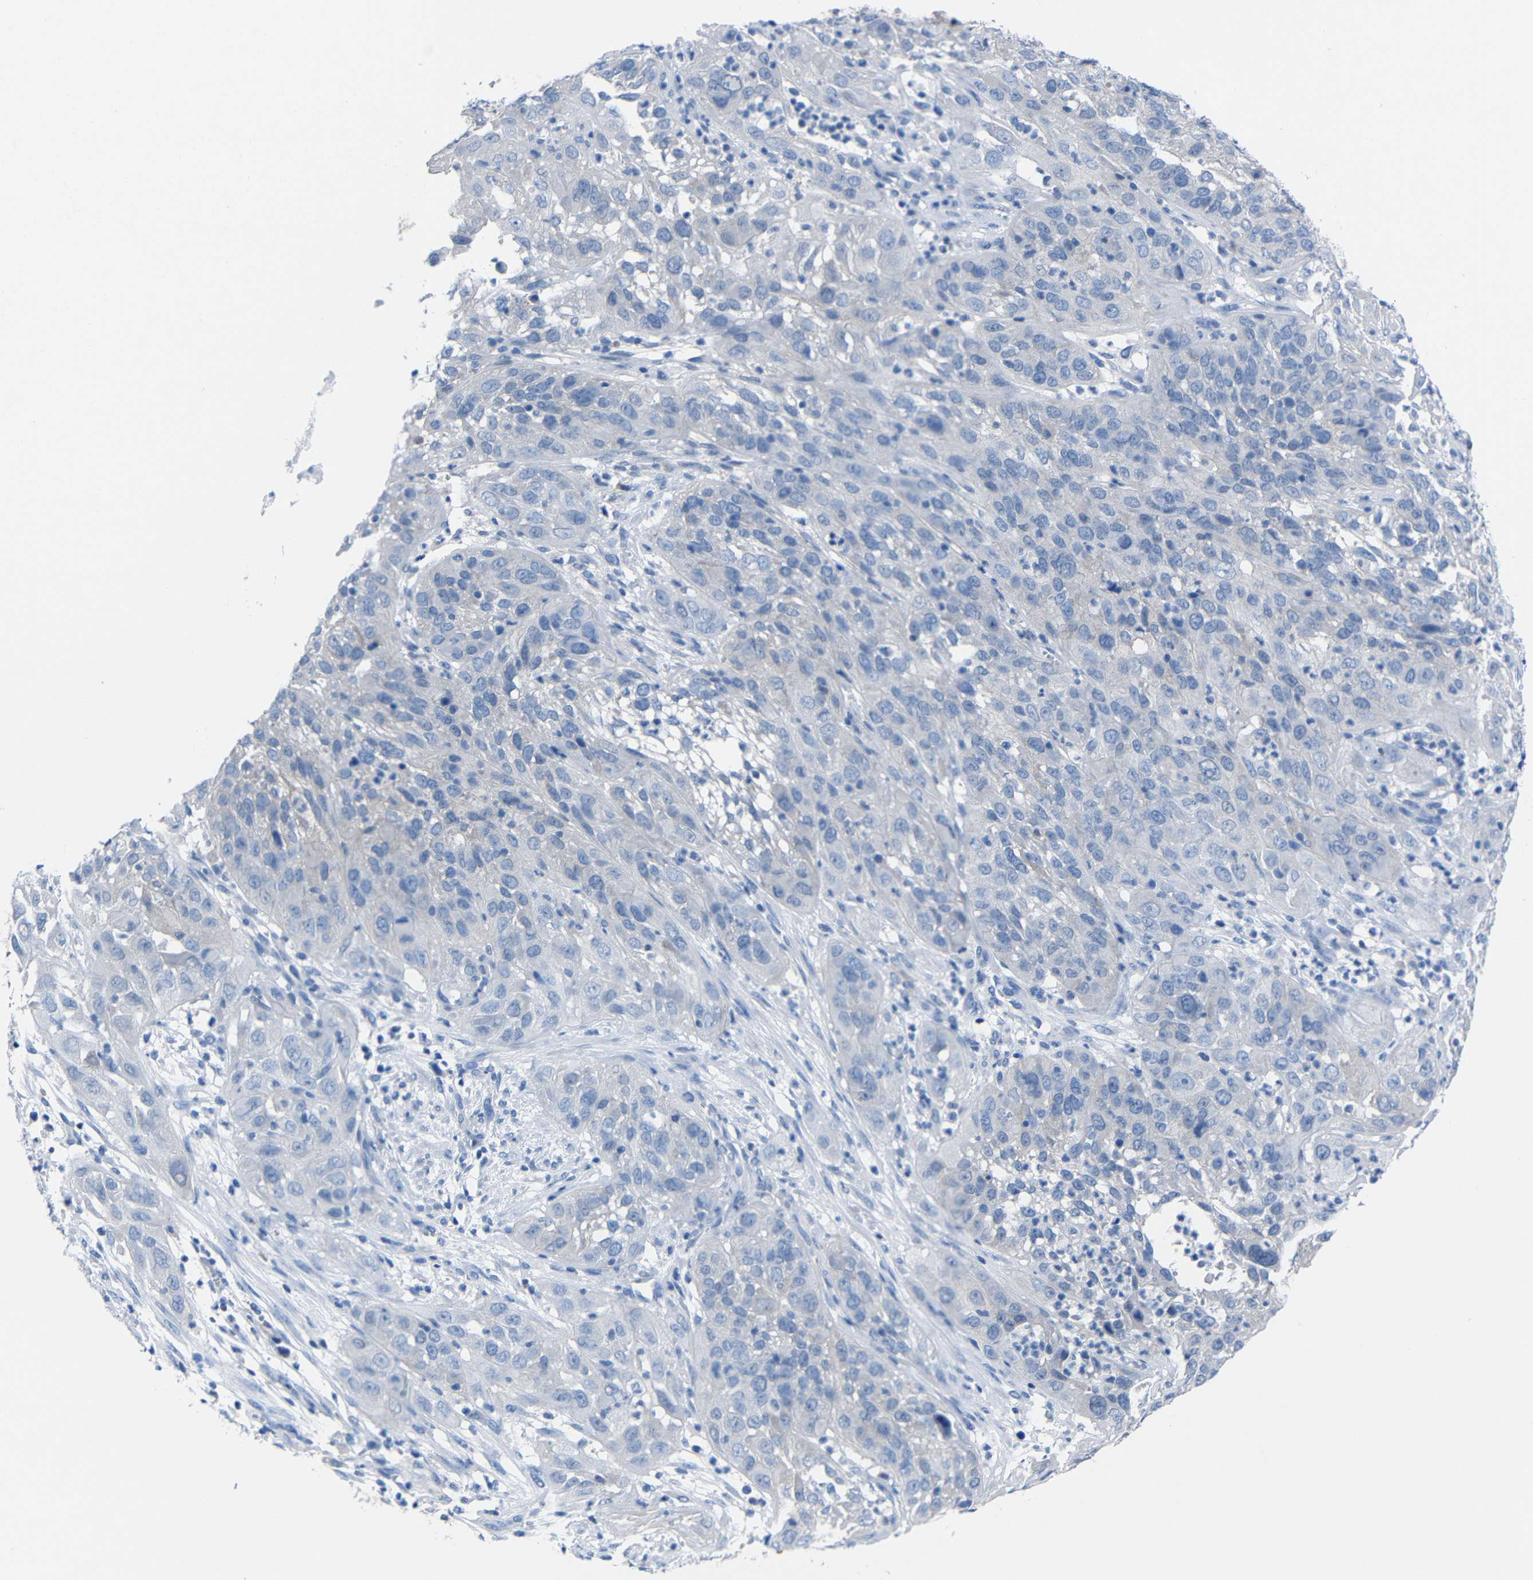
{"staining": {"intensity": "negative", "quantity": "none", "location": "none"}, "tissue": "cervical cancer", "cell_type": "Tumor cells", "image_type": "cancer", "snomed": [{"axis": "morphology", "description": "Squamous cell carcinoma, NOS"}, {"axis": "topography", "description": "Cervix"}], "caption": "Micrograph shows no protein staining in tumor cells of cervical squamous cell carcinoma tissue.", "gene": "PEBP1", "patient": {"sex": "female", "age": 32}}